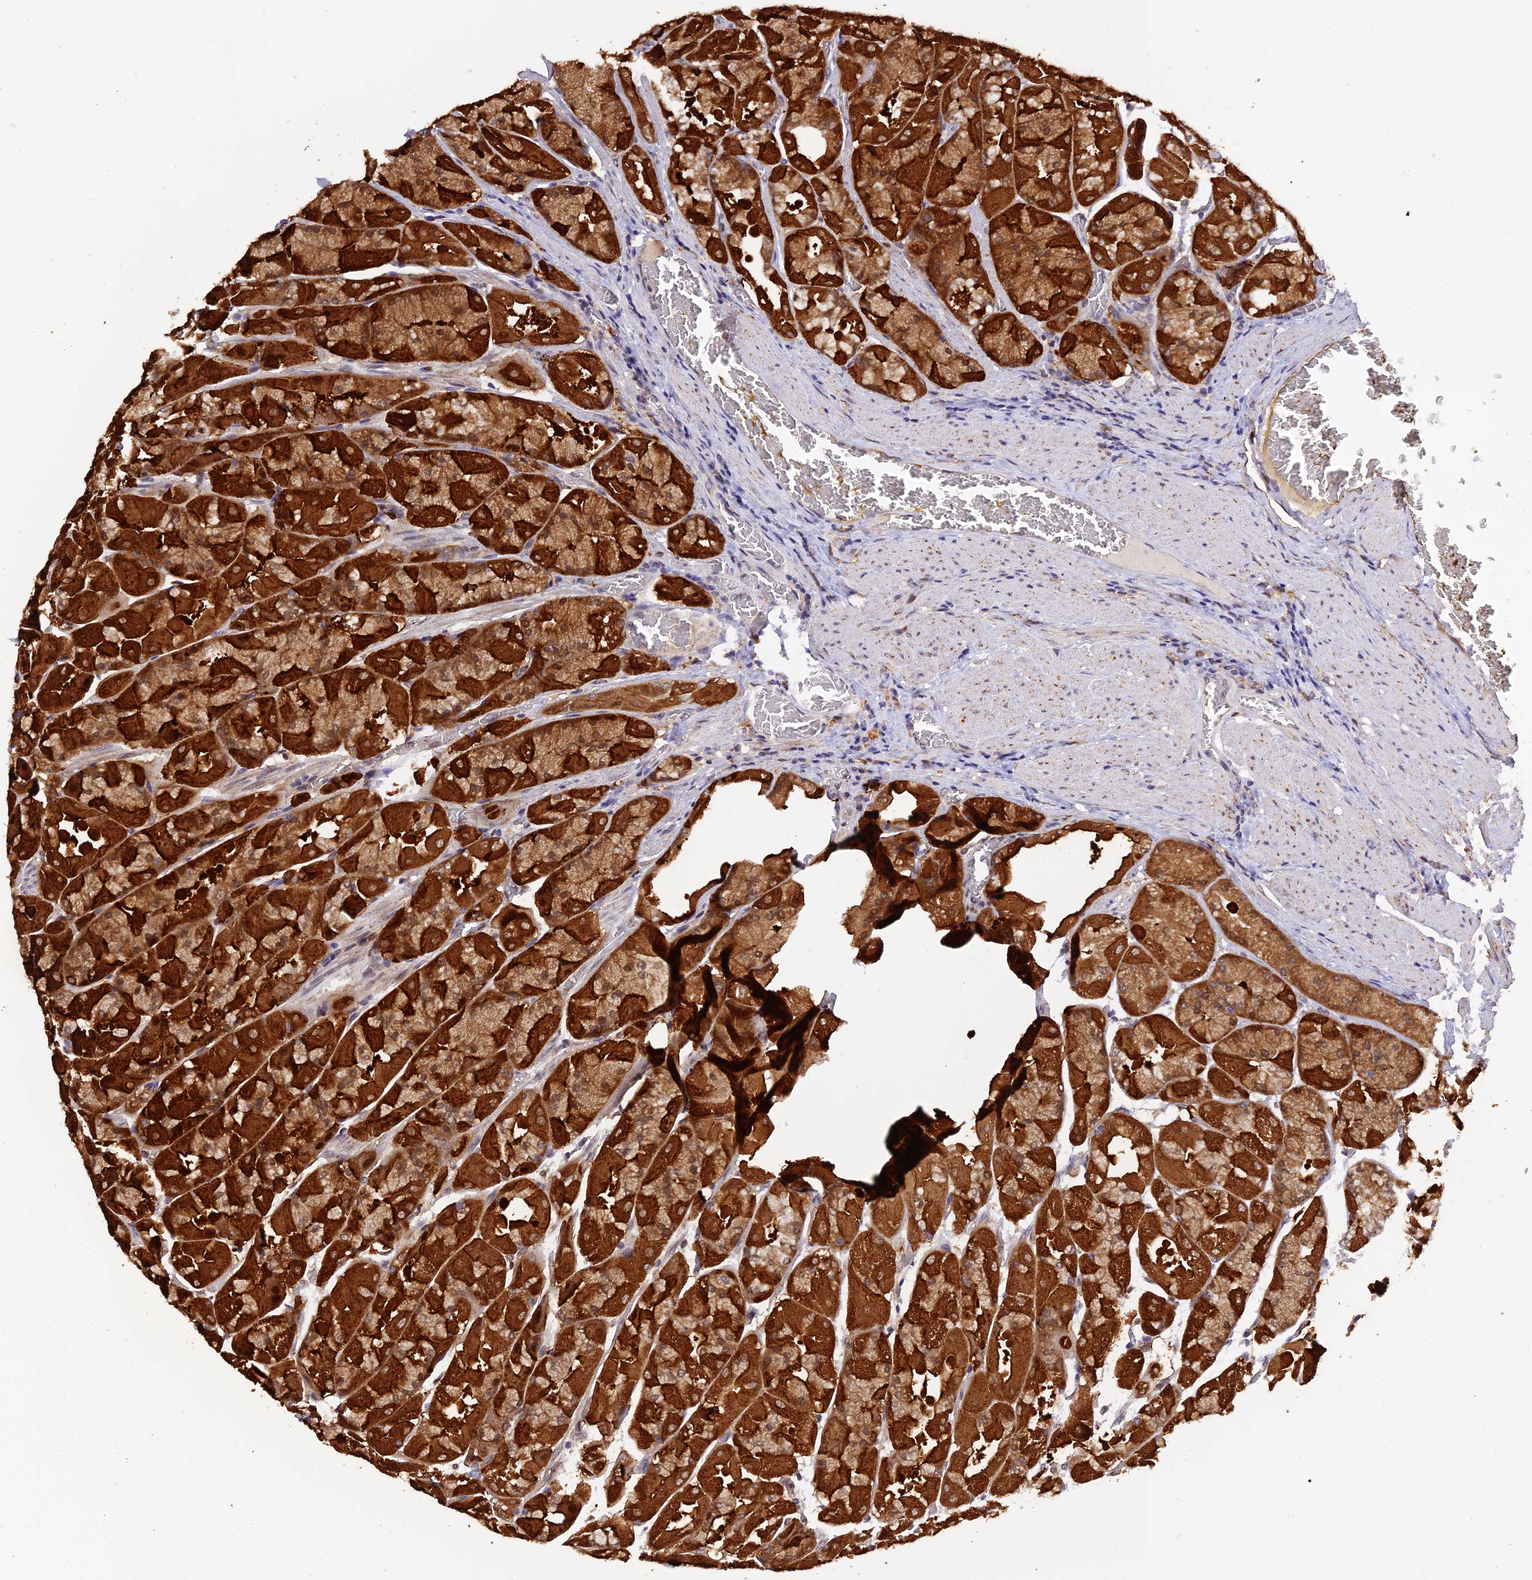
{"staining": {"intensity": "strong", "quantity": ">75%", "location": "cytoplasmic/membranous,nuclear"}, "tissue": "stomach", "cell_type": "Glandular cells", "image_type": "normal", "snomed": [{"axis": "morphology", "description": "Normal tissue, NOS"}, {"axis": "topography", "description": "Stomach"}], "caption": "A photomicrograph of human stomach stained for a protein shows strong cytoplasmic/membranous,nuclear brown staining in glandular cells.", "gene": "MNS1", "patient": {"sex": "female", "age": 61}}